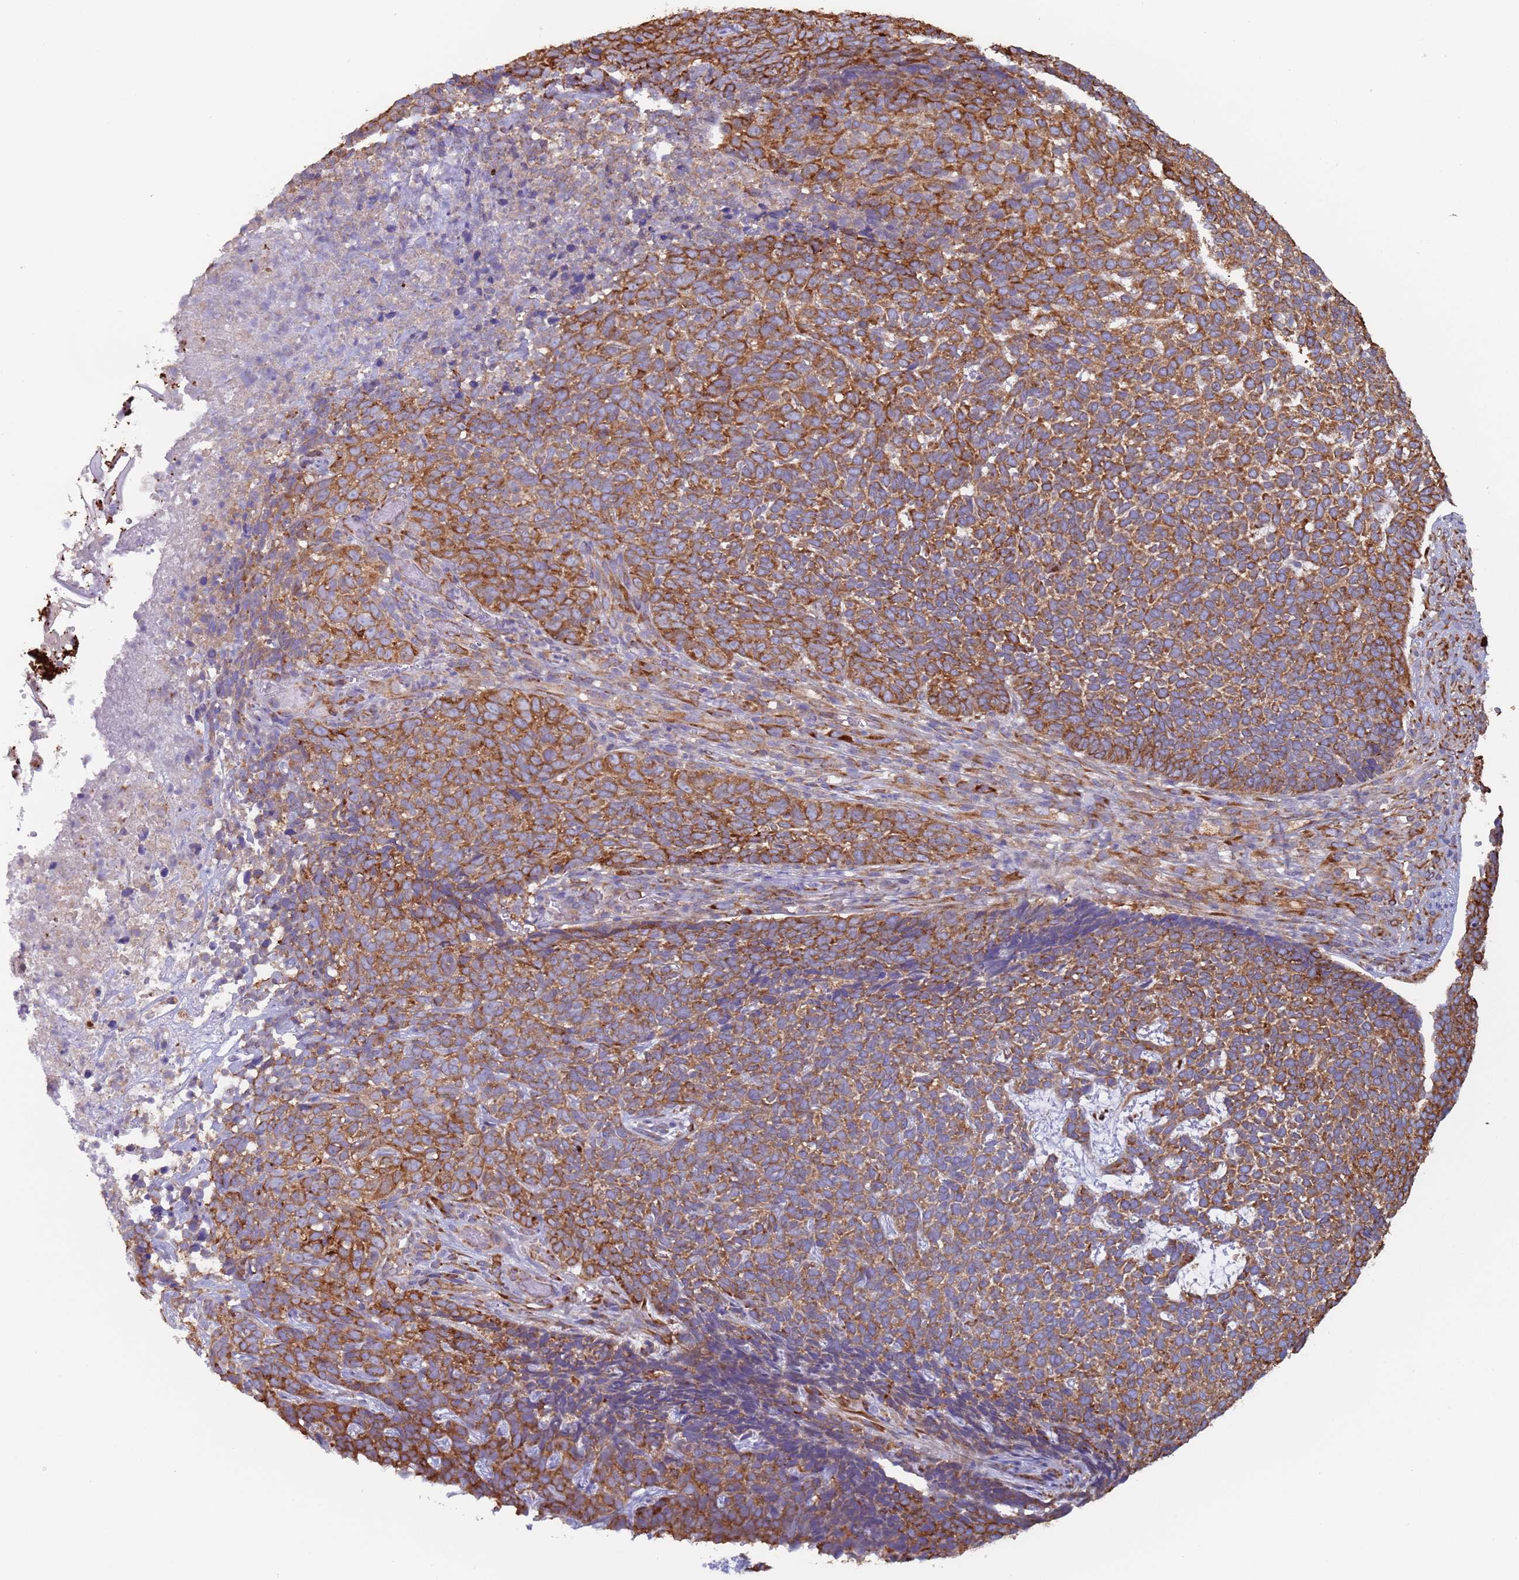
{"staining": {"intensity": "strong", "quantity": ">75%", "location": "cytoplasmic/membranous"}, "tissue": "skin cancer", "cell_type": "Tumor cells", "image_type": "cancer", "snomed": [{"axis": "morphology", "description": "Basal cell carcinoma"}, {"axis": "topography", "description": "Skin"}], "caption": "Immunohistochemistry (IHC) histopathology image of human skin basal cell carcinoma stained for a protein (brown), which reveals high levels of strong cytoplasmic/membranous expression in about >75% of tumor cells.", "gene": "ZNF844", "patient": {"sex": "female", "age": 84}}